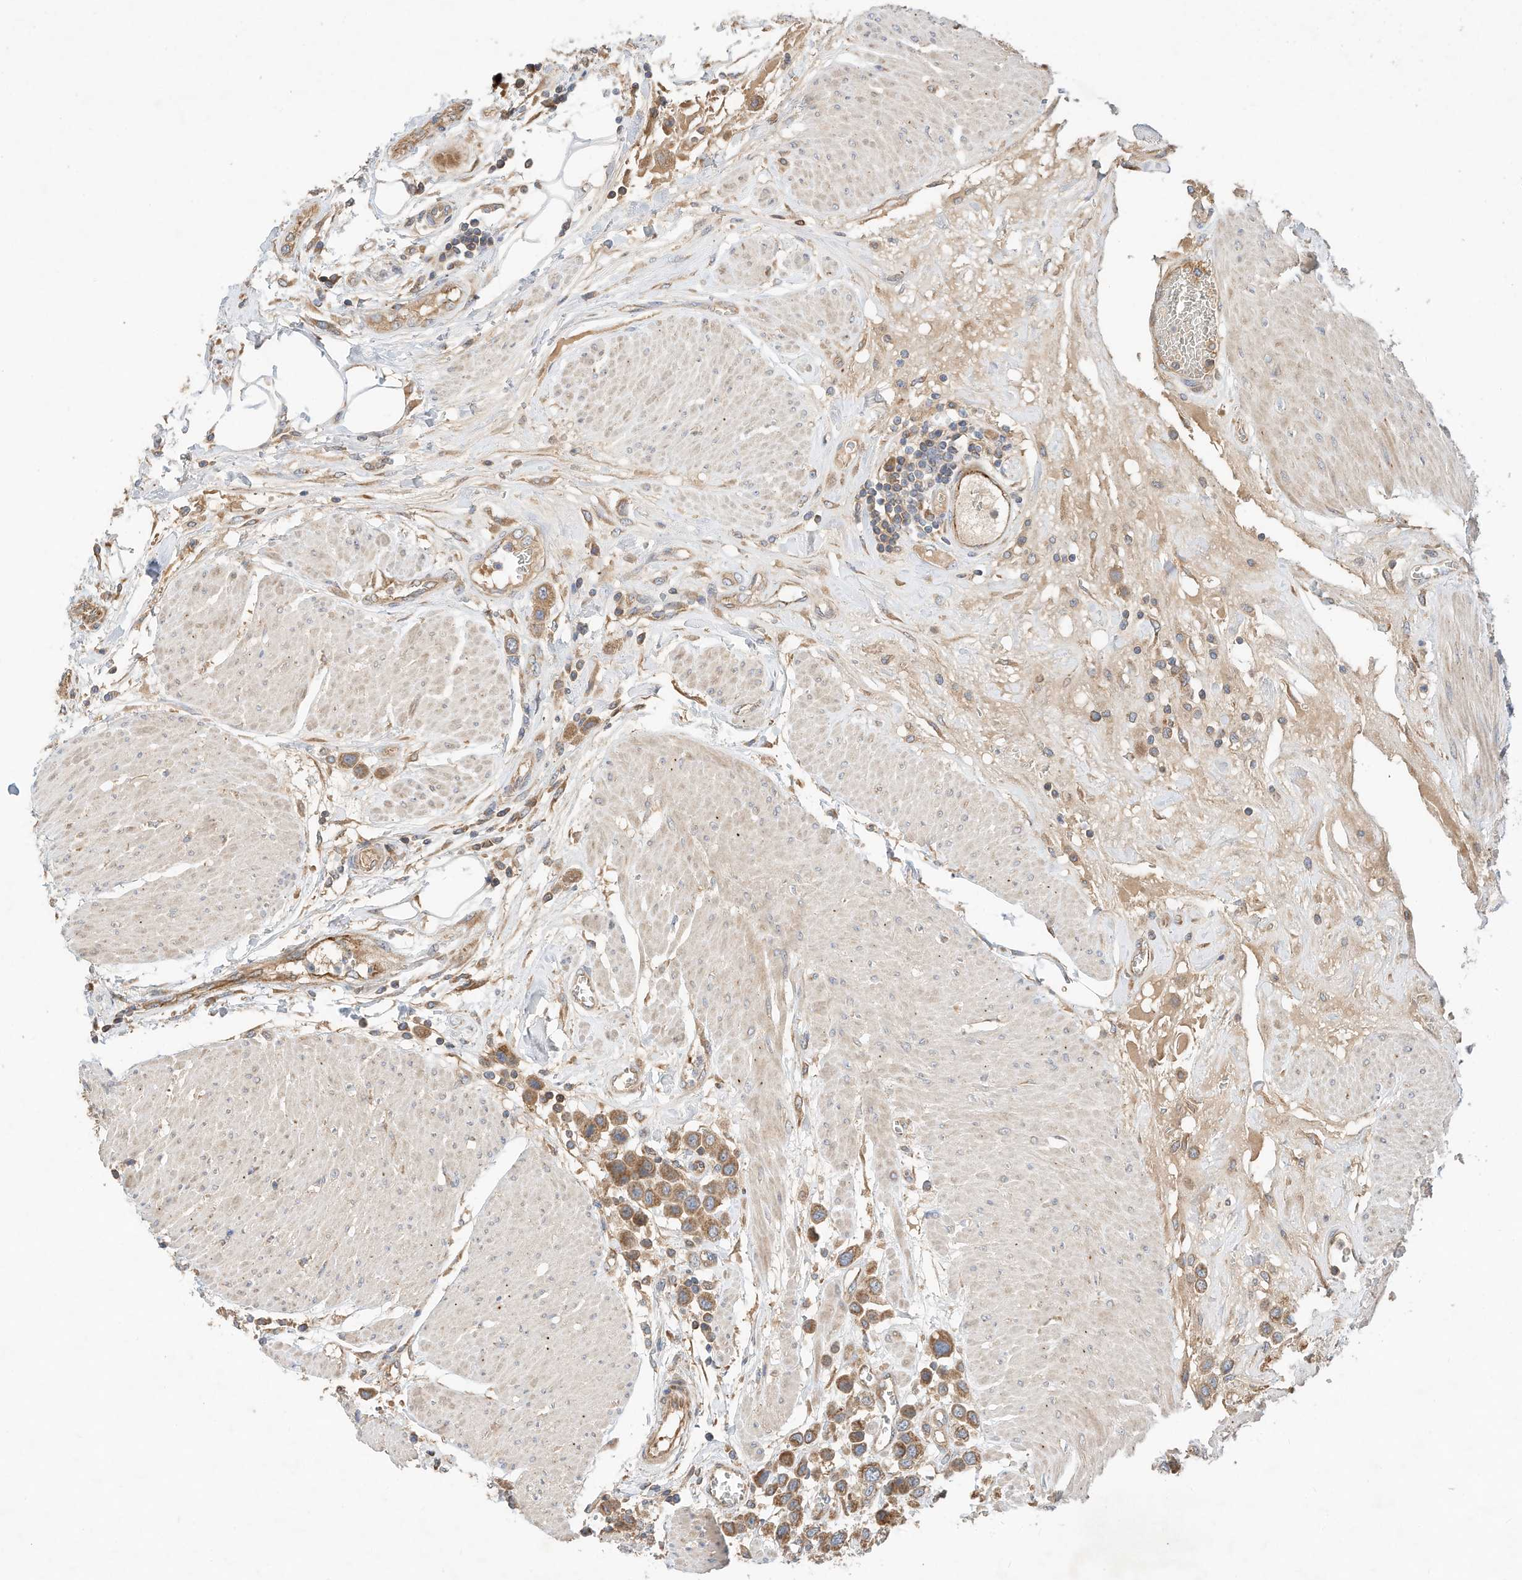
{"staining": {"intensity": "moderate", "quantity": ">75%", "location": "cytoplasmic/membranous"}, "tissue": "urothelial cancer", "cell_type": "Tumor cells", "image_type": "cancer", "snomed": [{"axis": "morphology", "description": "Urothelial carcinoma, High grade"}, {"axis": "topography", "description": "Urinary bladder"}], "caption": "Protein expression analysis of high-grade urothelial carcinoma displays moderate cytoplasmic/membranous staining in approximately >75% of tumor cells.", "gene": "CPAMD8", "patient": {"sex": "male", "age": 50}}